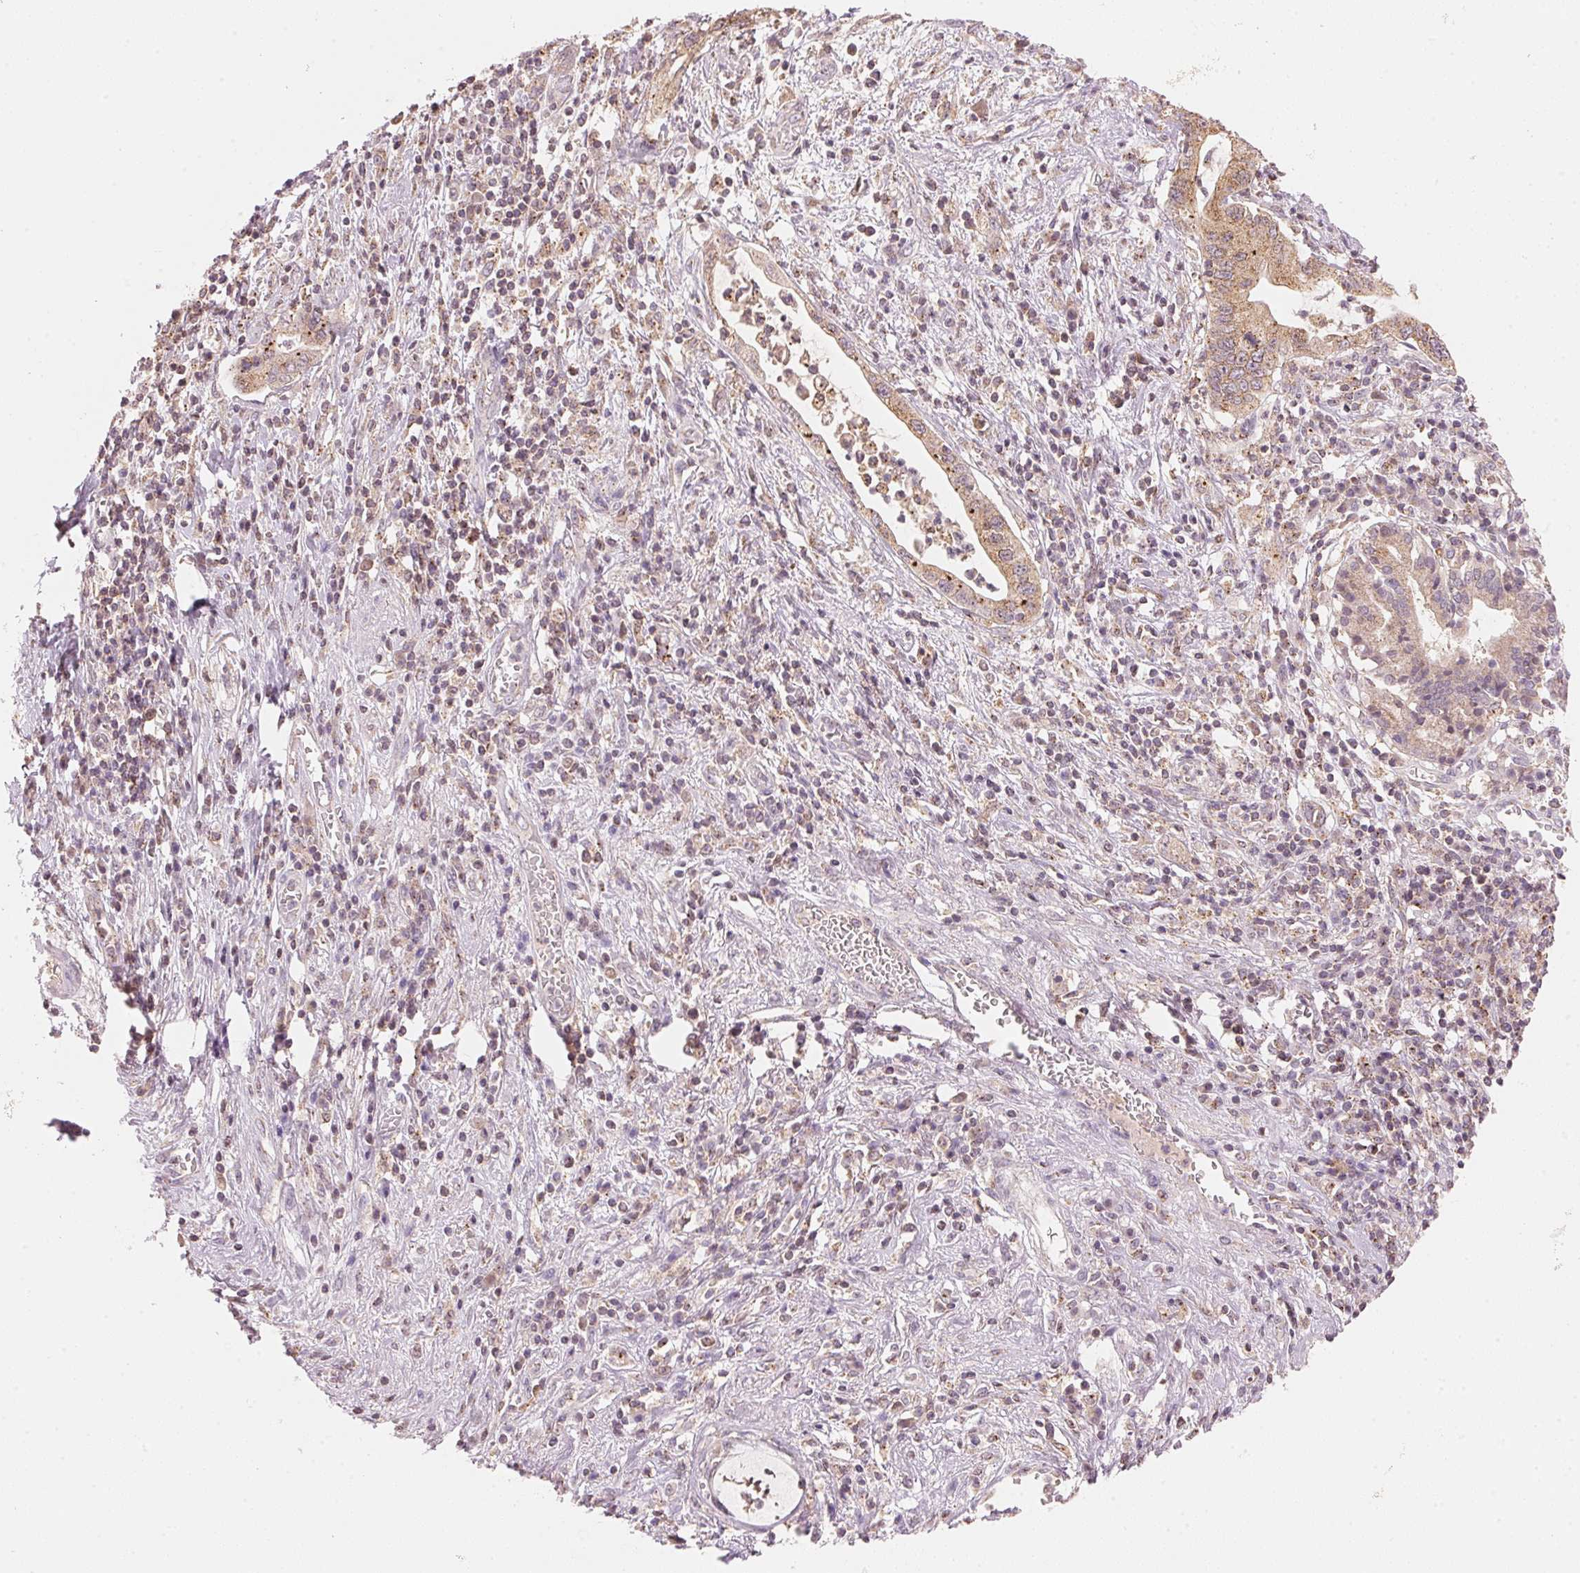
{"staining": {"intensity": "weak", "quantity": ">75%", "location": "cytoplasmic/membranous"}, "tissue": "pancreatic cancer", "cell_type": "Tumor cells", "image_type": "cancer", "snomed": [{"axis": "morphology", "description": "Adenocarcinoma, NOS"}, {"axis": "topography", "description": "Pancreas"}], "caption": "Weak cytoplasmic/membranous protein expression is appreciated in approximately >75% of tumor cells in pancreatic adenocarcinoma. (Brightfield microscopy of DAB IHC at high magnification).", "gene": "HOXB13", "patient": {"sex": "female", "age": 72}}